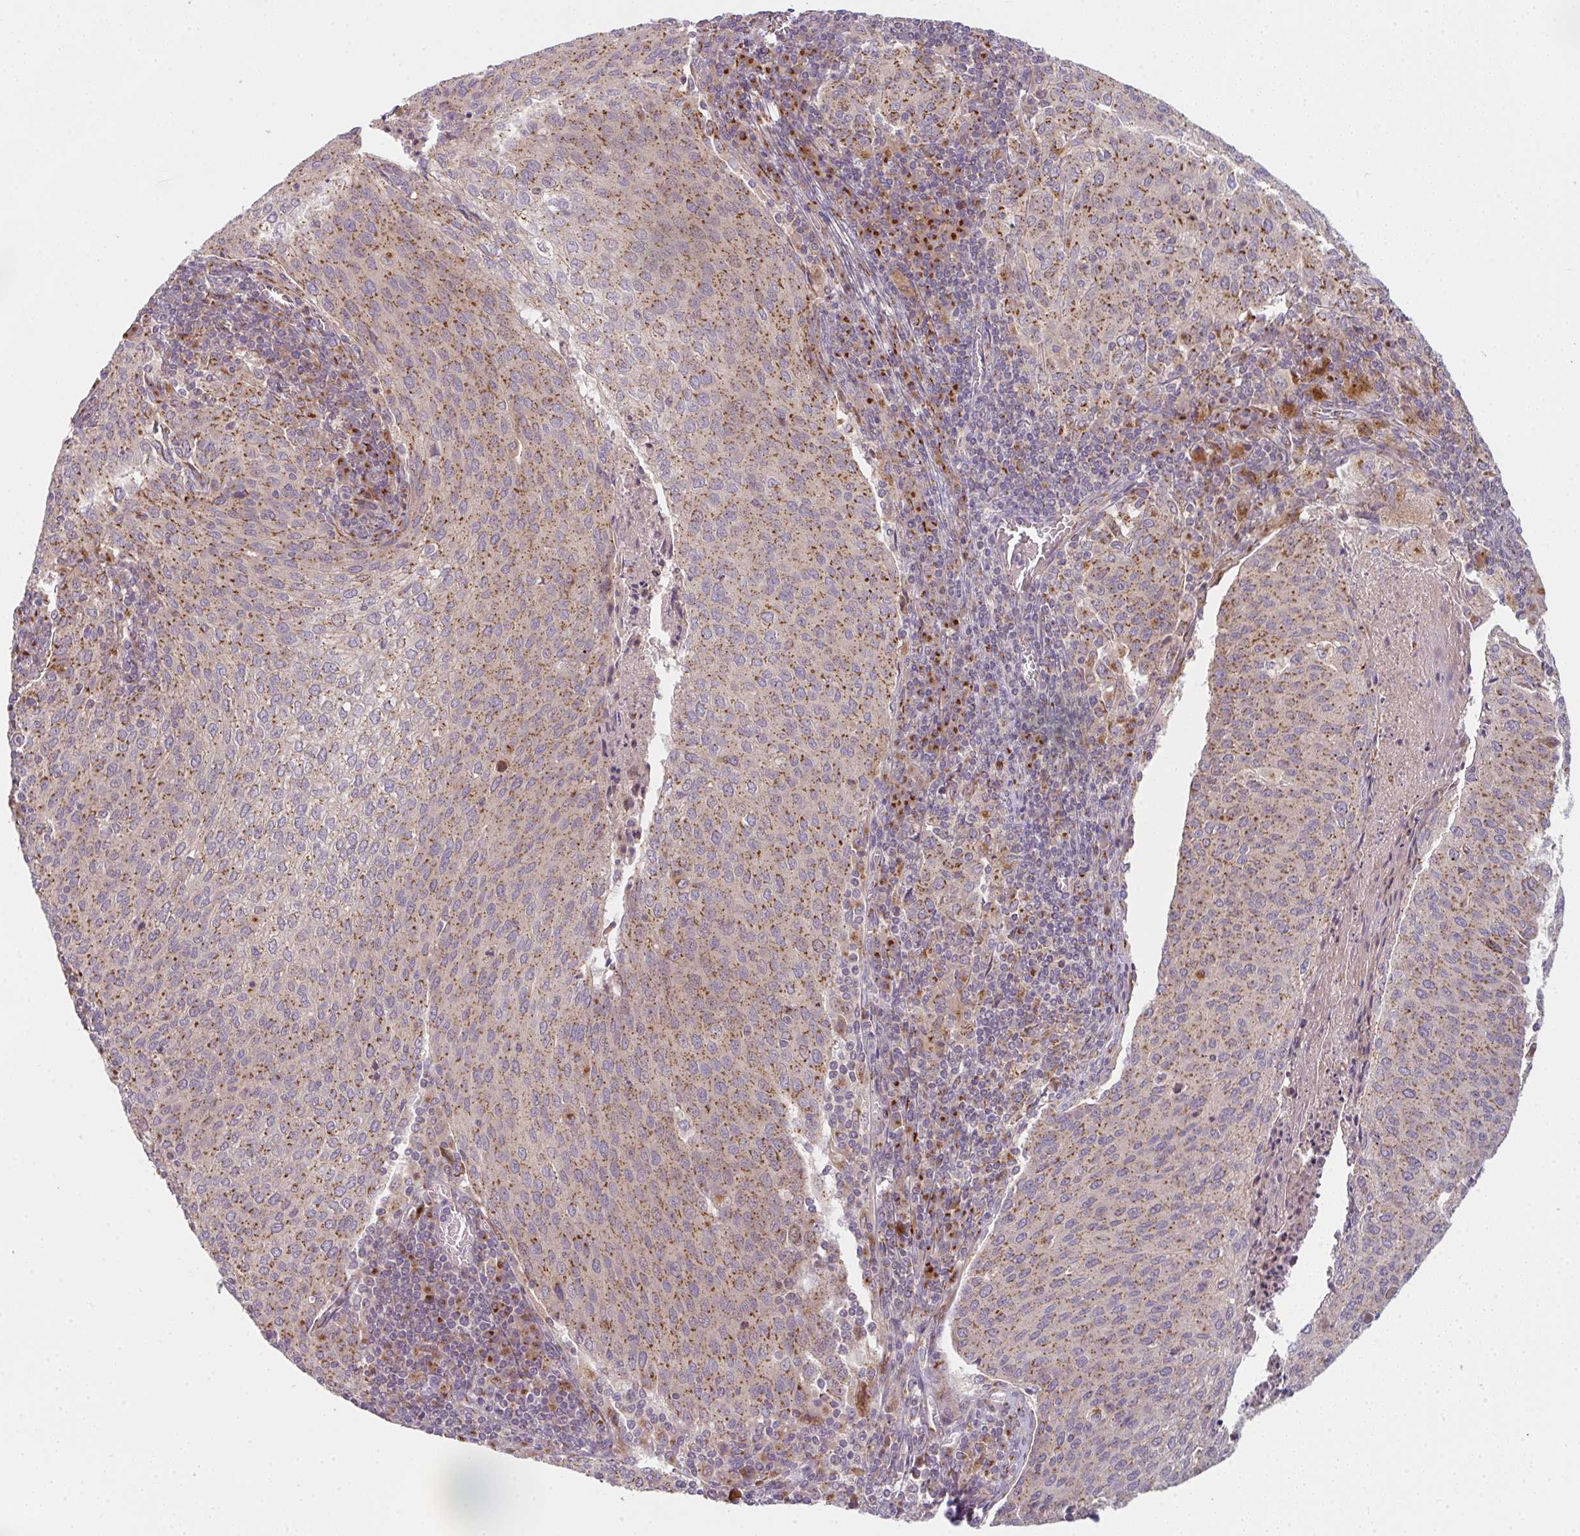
{"staining": {"intensity": "moderate", "quantity": "25%-75%", "location": "cytoplasmic/membranous"}, "tissue": "cervical cancer", "cell_type": "Tumor cells", "image_type": "cancer", "snomed": [{"axis": "morphology", "description": "Squamous cell carcinoma, NOS"}, {"axis": "topography", "description": "Cervix"}], "caption": "A brown stain labels moderate cytoplasmic/membranous positivity of a protein in human cervical squamous cell carcinoma tumor cells.", "gene": "GVQW3", "patient": {"sex": "female", "age": 46}}